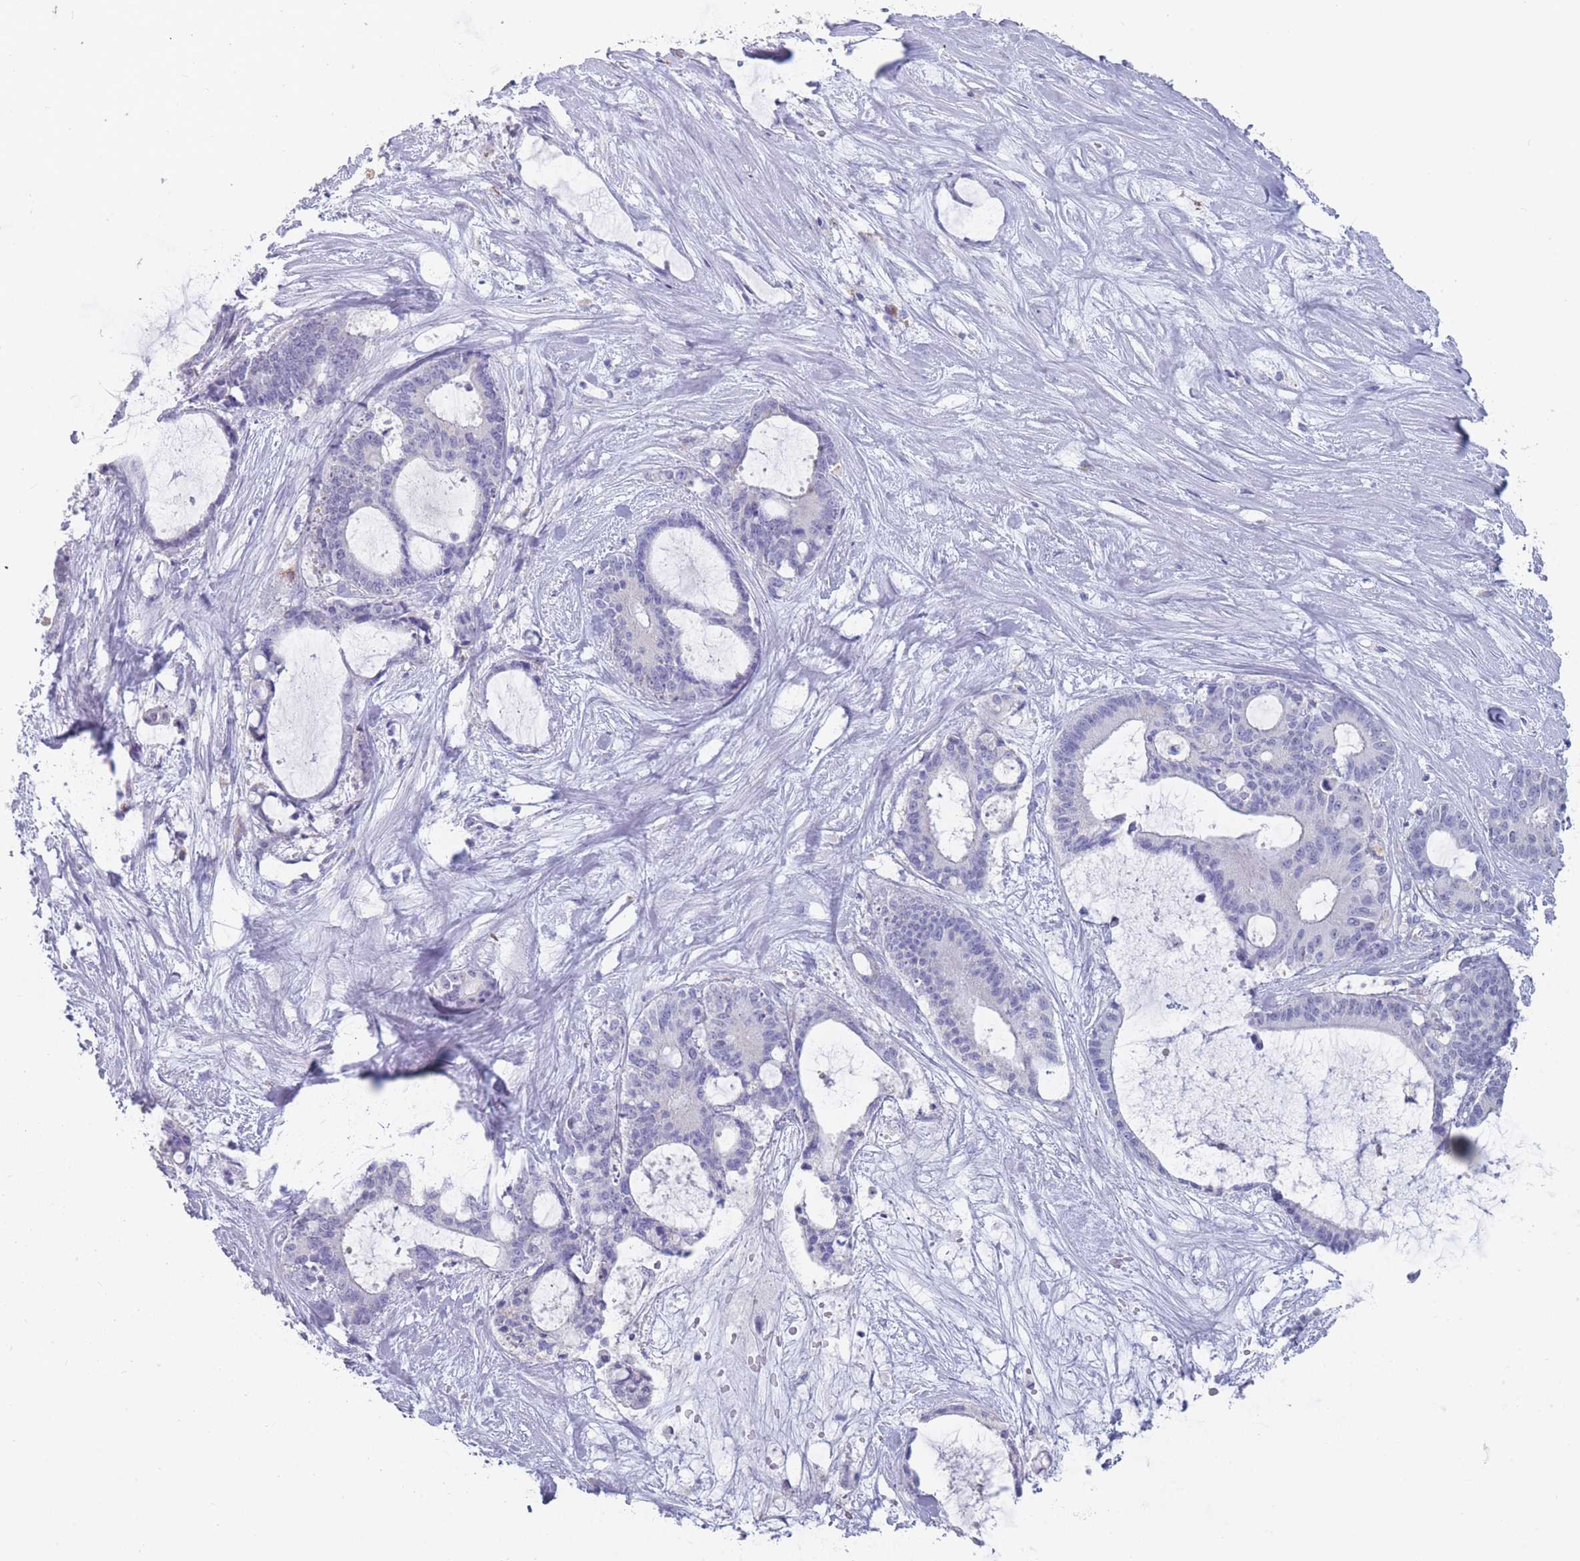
{"staining": {"intensity": "negative", "quantity": "none", "location": "none"}, "tissue": "liver cancer", "cell_type": "Tumor cells", "image_type": "cancer", "snomed": [{"axis": "morphology", "description": "Normal tissue, NOS"}, {"axis": "morphology", "description": "Cholangiocarcinoma"}, {"axis": "topography", "description": "Liver"}, {"axis": "topography", "description": "Peripheral nerve tissue"}], "caption": "This is an IHC histopathology image of liver cholangiocarcinoma. There is no staining in tumor cells.", "gene": "CYP51A1", "patient": {"sex": "female", "age": 73}}